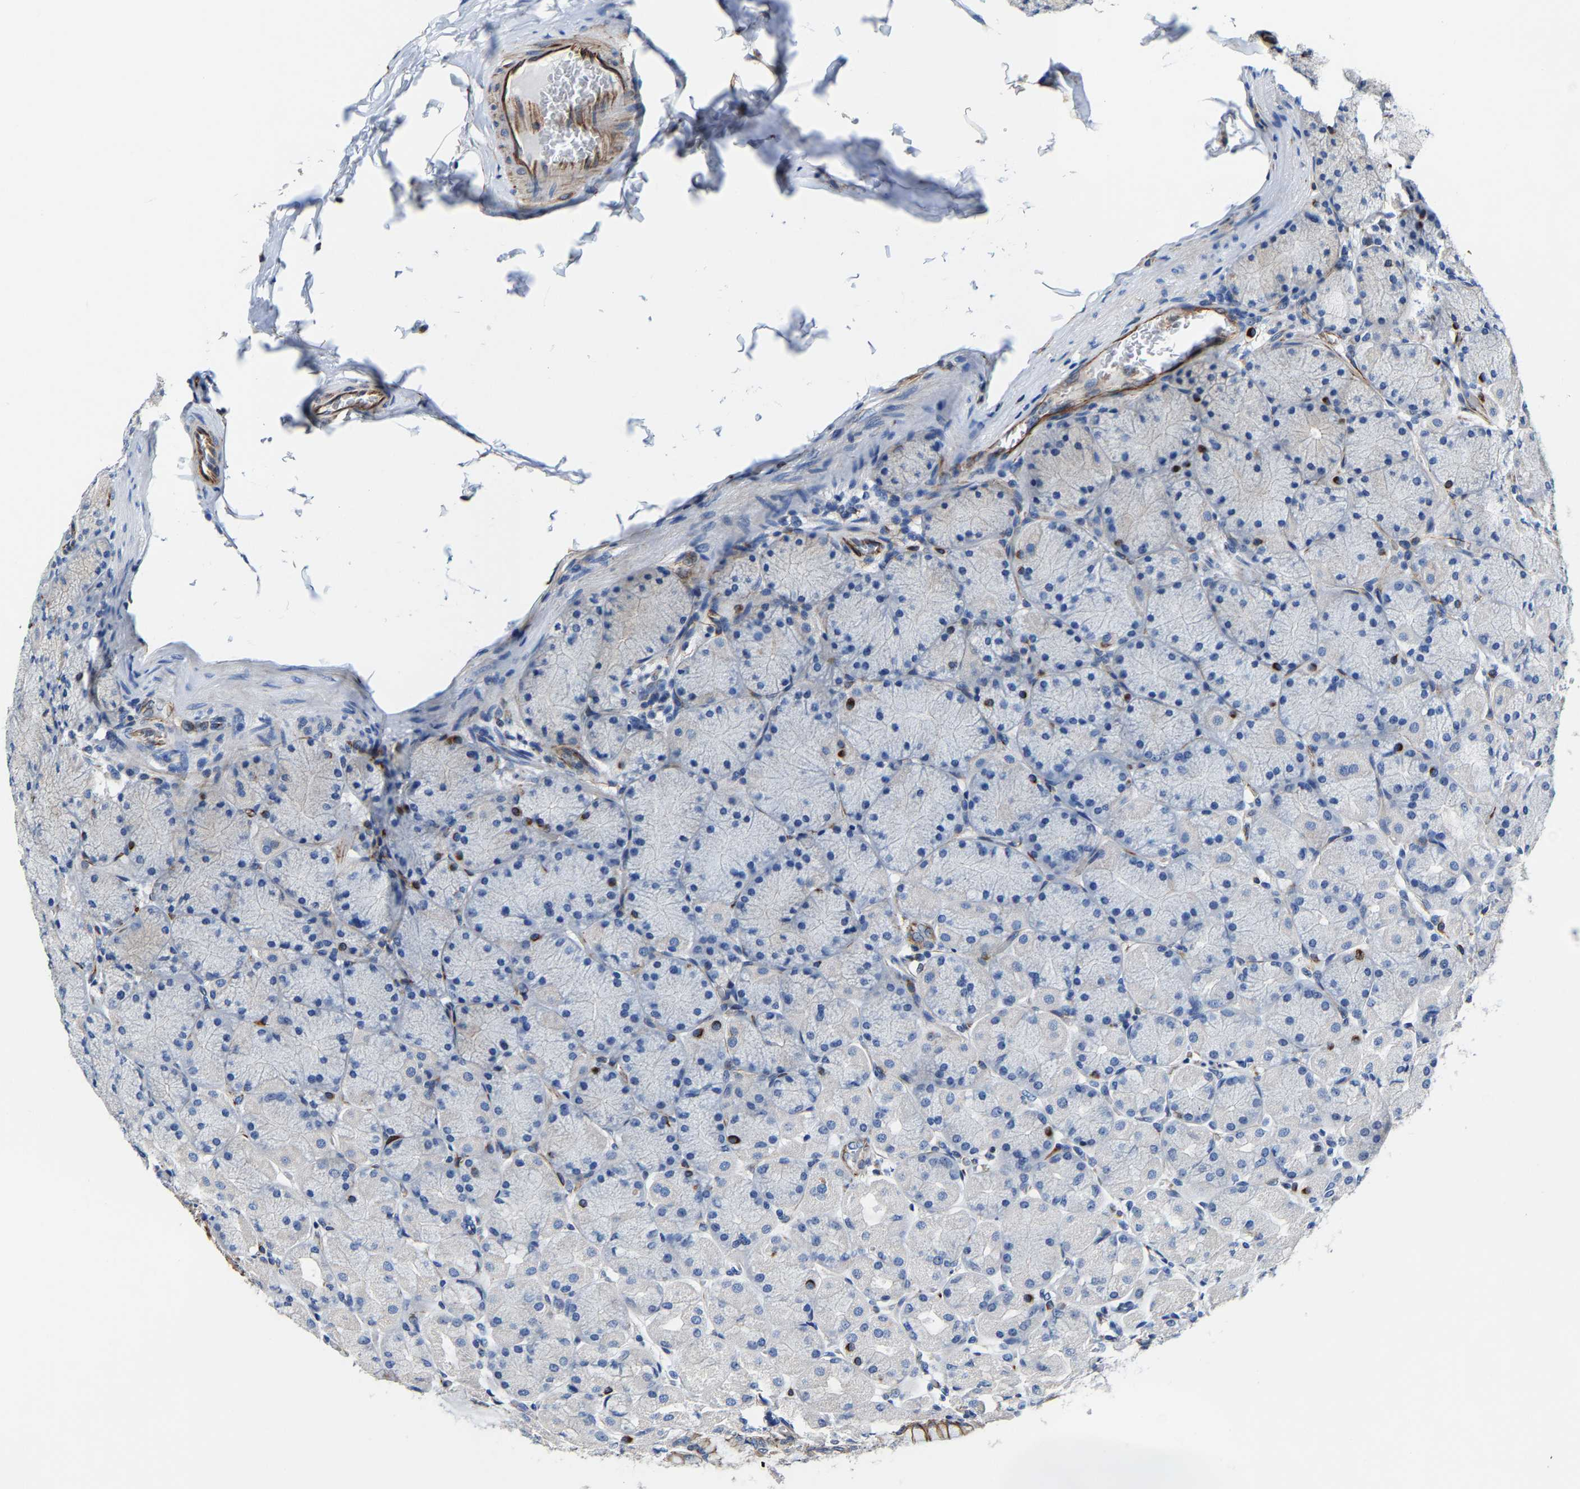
{"staining": {"intensity": "strong", "quantity": "<25%", "location": "cytoplasmic/membranous"}, "tissue": "stomach", "cell_type": "Glandular cells", "image_type": "normal", "snomed": [{"axis": "morphology", "description": "Normal tissue, NOS"}, {"axis": "topography", "description": "Stomach, upper"}], "caption": "Protein expression analysis of unremarkable stomach reveals strong cytoplasmic/membranous staining in about <25% of glandular cells. The protein of interest is shown in brown color, while the nuclei are stained blue.", "gene": "MMEL1", "patient": {"sex": "female", "age": 56}}